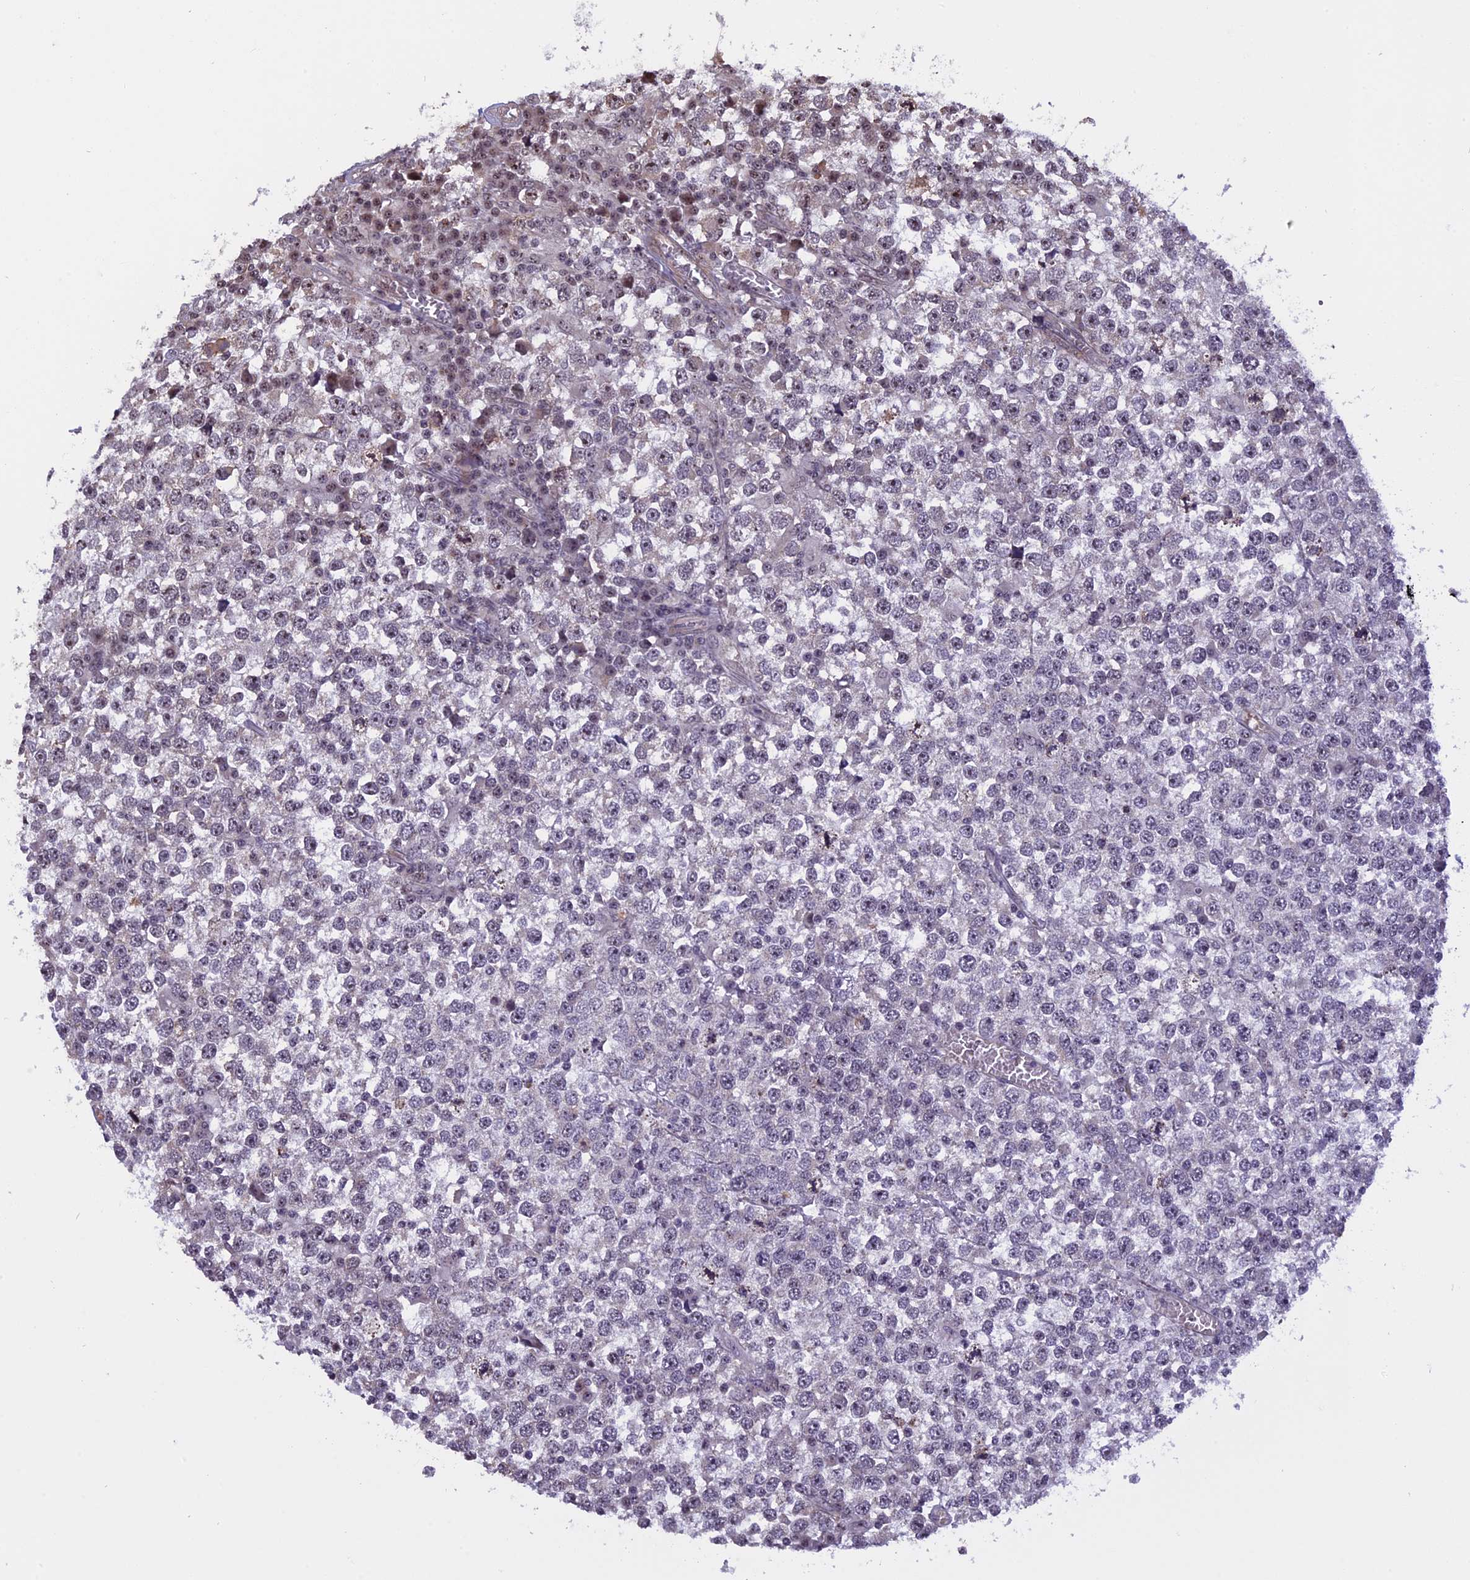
{"staining": {"intensity": "weak", "quantity": "<25%", "location": "nuclear"}, "tissue": "testis cancer", "cell_type": "Tumor cells", "image_type": "cancer", "snomed": [{"axis": "morphology", "description": "Seminoma, NOS"}, {"axis": "topography", "description": "Testis"}], "caption": "An immunohistochemistry histopathology image of testis cancer is shown. There is no staining in tumor cells of testis cancer.", "gene": "MGA", "patient": {"sex": "male", "age": 65}}